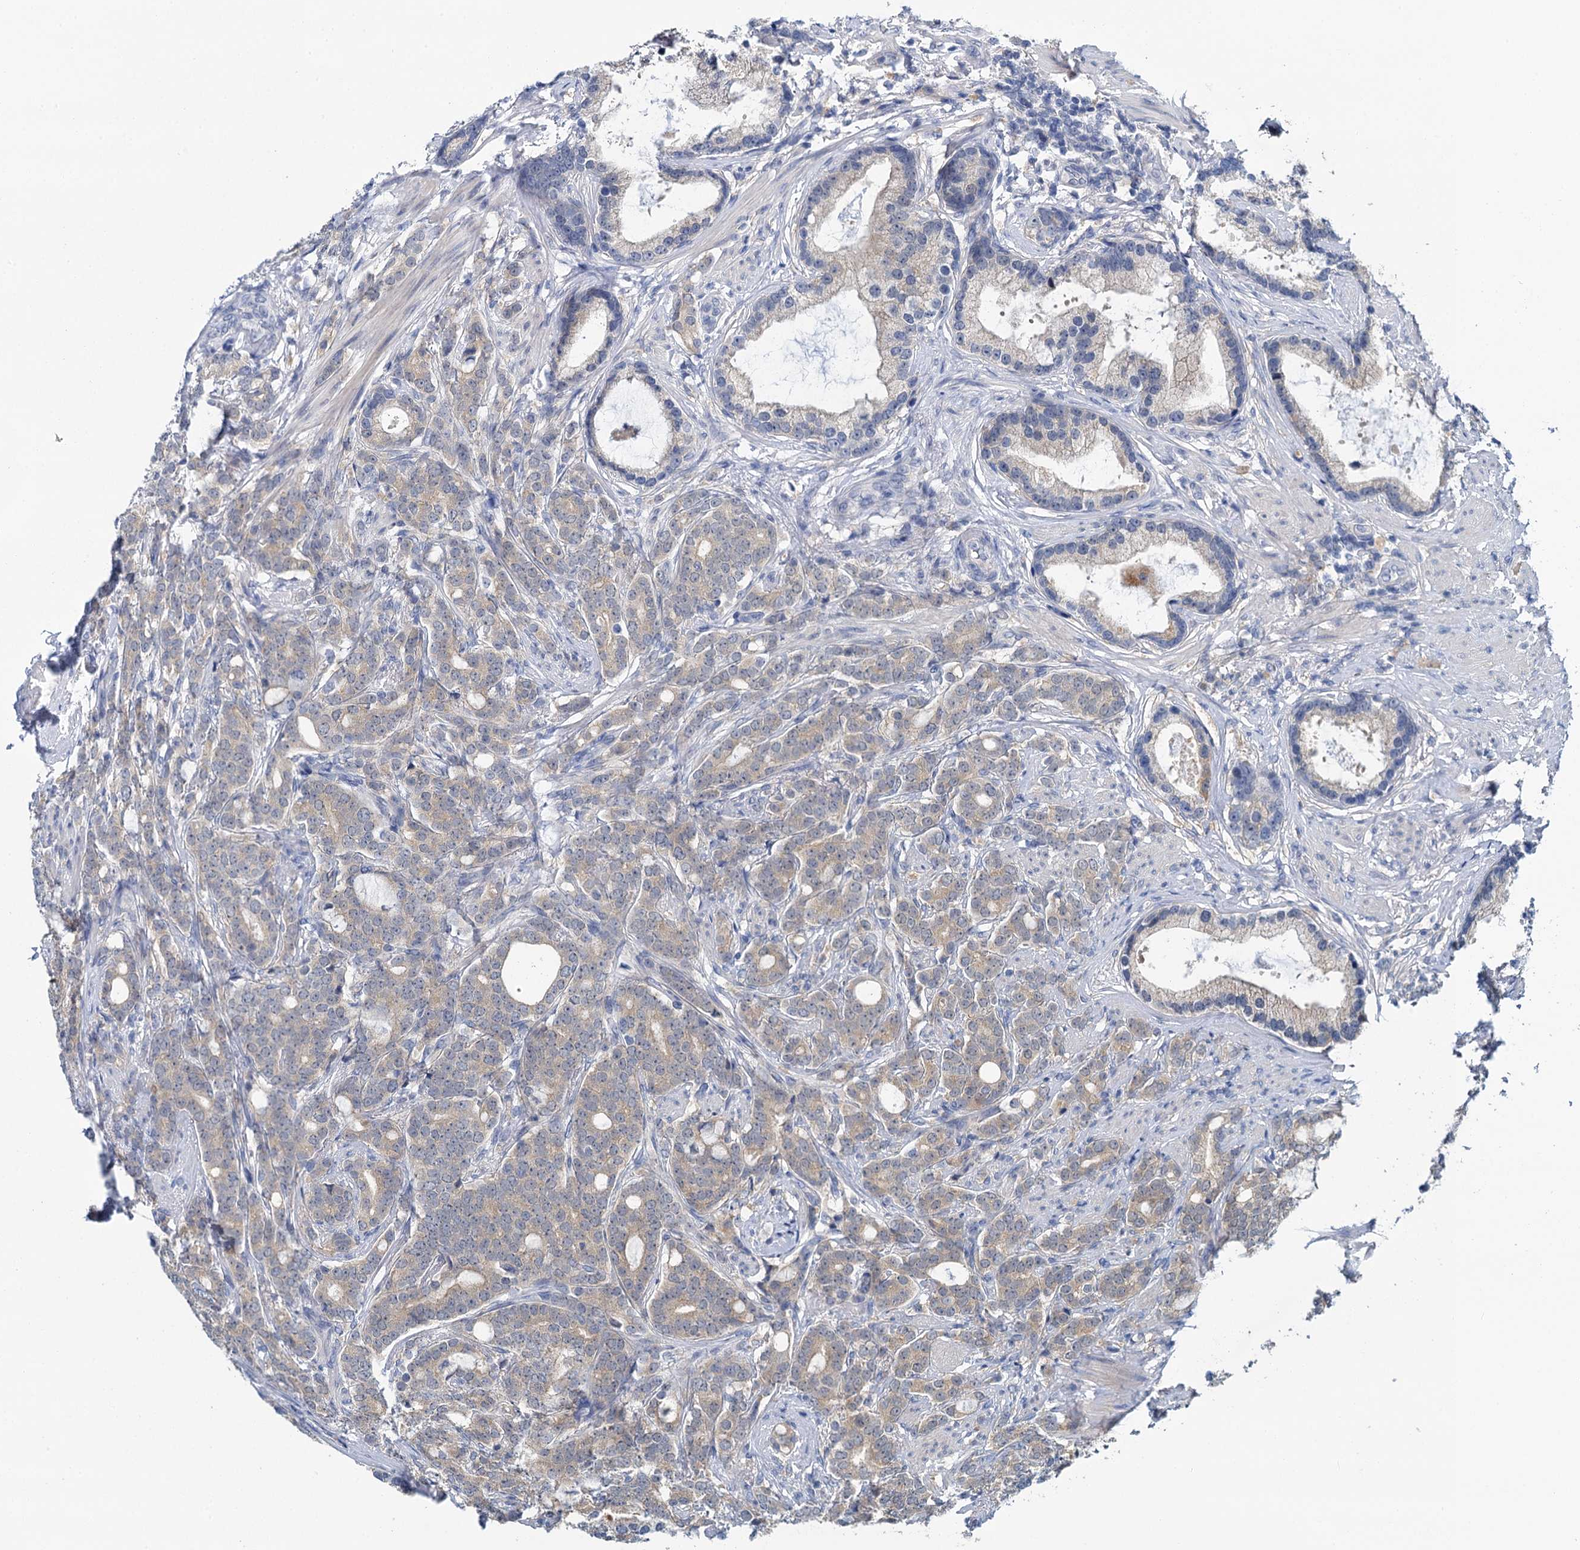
{"staining": {"intensity": "weak", "quantity": "25%-75%", "location": "cytoplasmic/membranous"}, "tissue": "prostate cancer", "cell_type": "Tumor cells", "image_type": "cancer", "snomed": [{"axis": "morphology", "description": "Adenocarcinoma, Low grade"}, {"axis": "topography", "description": "Prostate"}], "caption": "Immunohistochemistry (IHC) staining of prostate low-grade adenocarcinoma, which demonstrates low levels of weak cytoplasmic/membranous positivity in about 25%-75% of tumor cells indicating weak cytoplasmic/membranous protein staining. The staining was performed using DAB (brown) for protein detection and nuclei were counterstained in hematoxylin (blue).", "gene": "ANKRD42", "patient": {"sex": "male", "age": 71}}